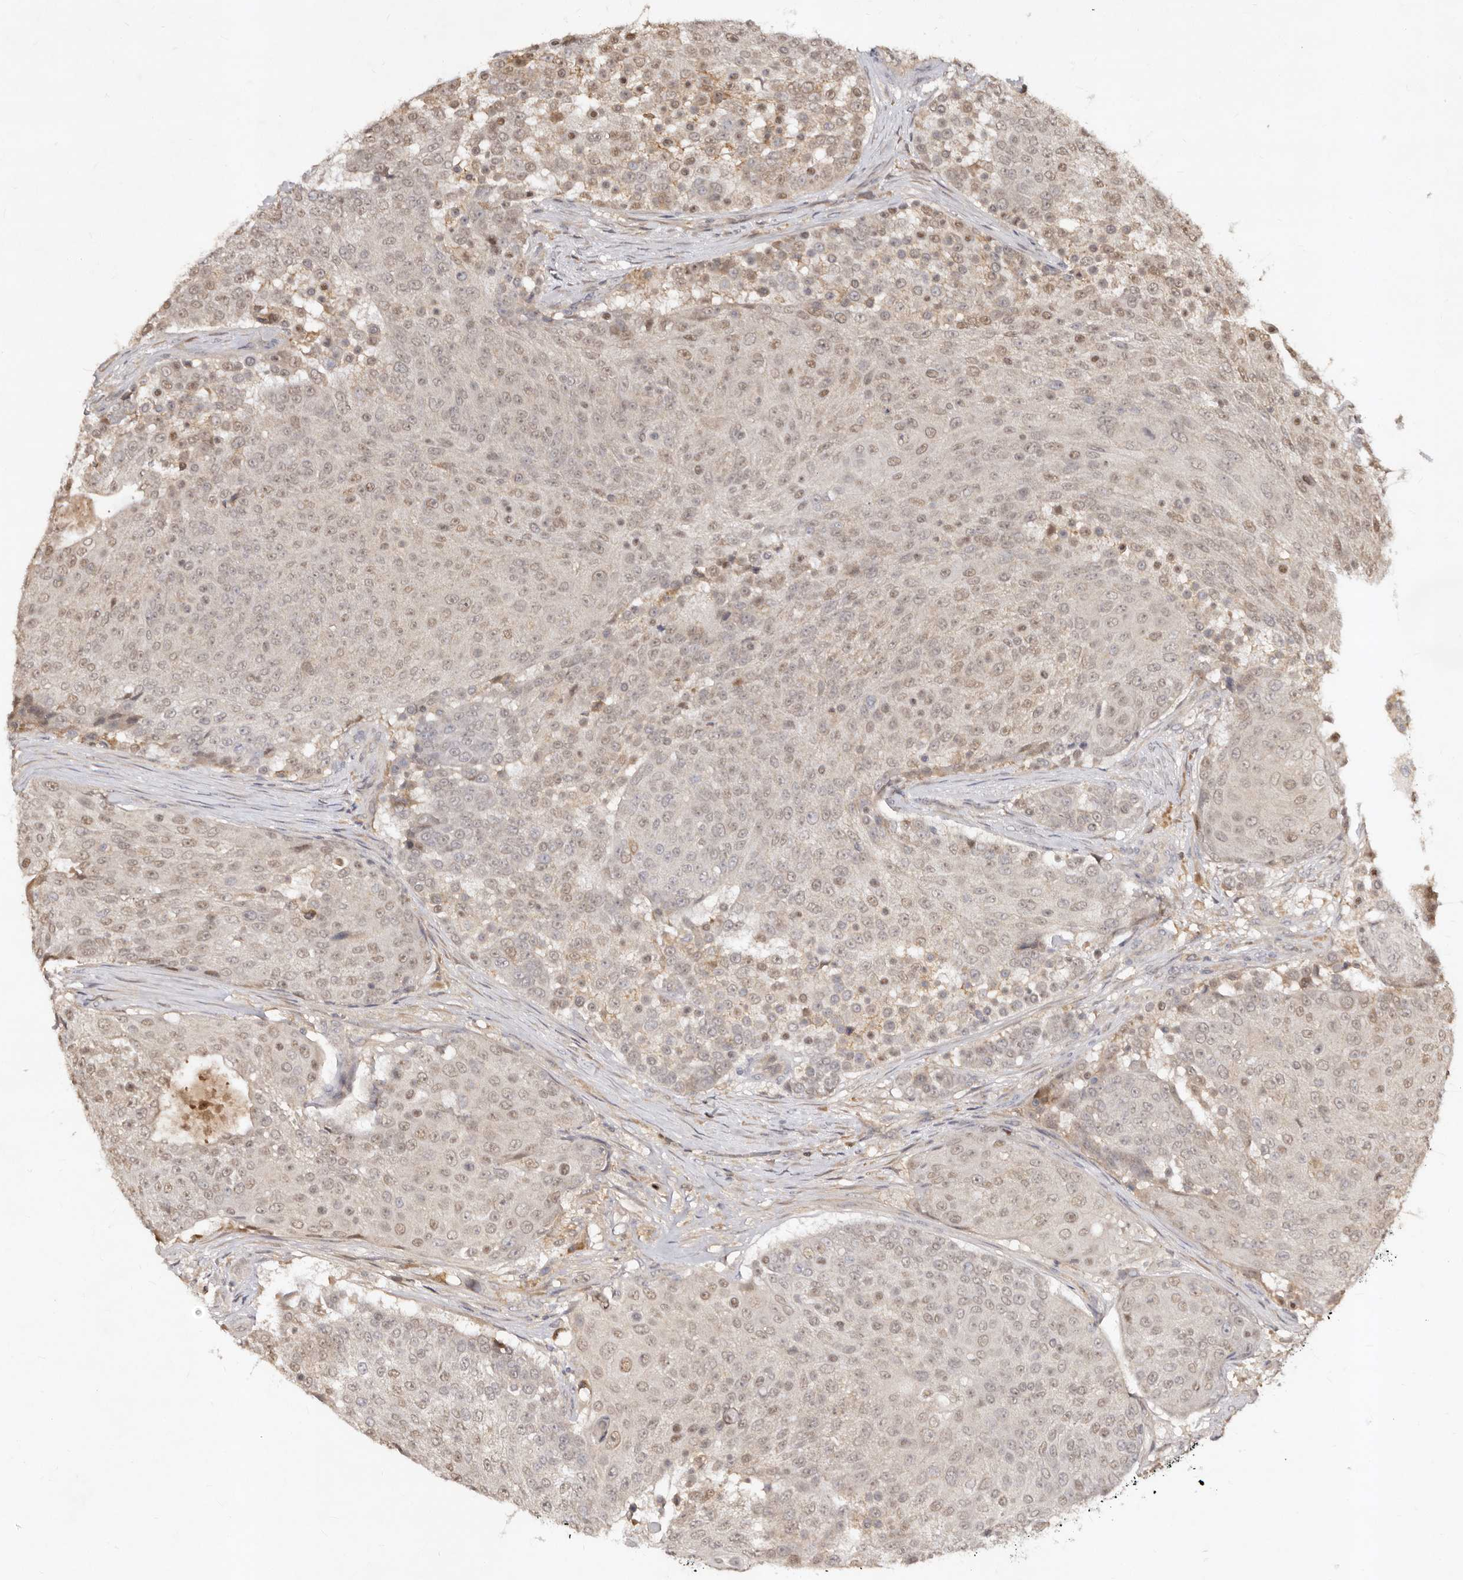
{"staining": {"intensity": "moderate", "quantity": ">75%", "location": "nuclear"}, "tissue": "urothelial cancer", "cell_type": "Tumor cells", "image_type": "cancer", "snomed": [{"axis": "morphology", "description": "Urothelial carcinoma, High grade"}, {"axis": "topography", "description": "Urinary bladder"}], "caption": "A high-resolution image shows immunohistochemistry (IHC) staining of urothelial cancer, which demonstrates moderate nuclear positivity in about >75% of tumor cells.", "gene": "LCORL", "patient": {"sex": "female", "age": 63}}